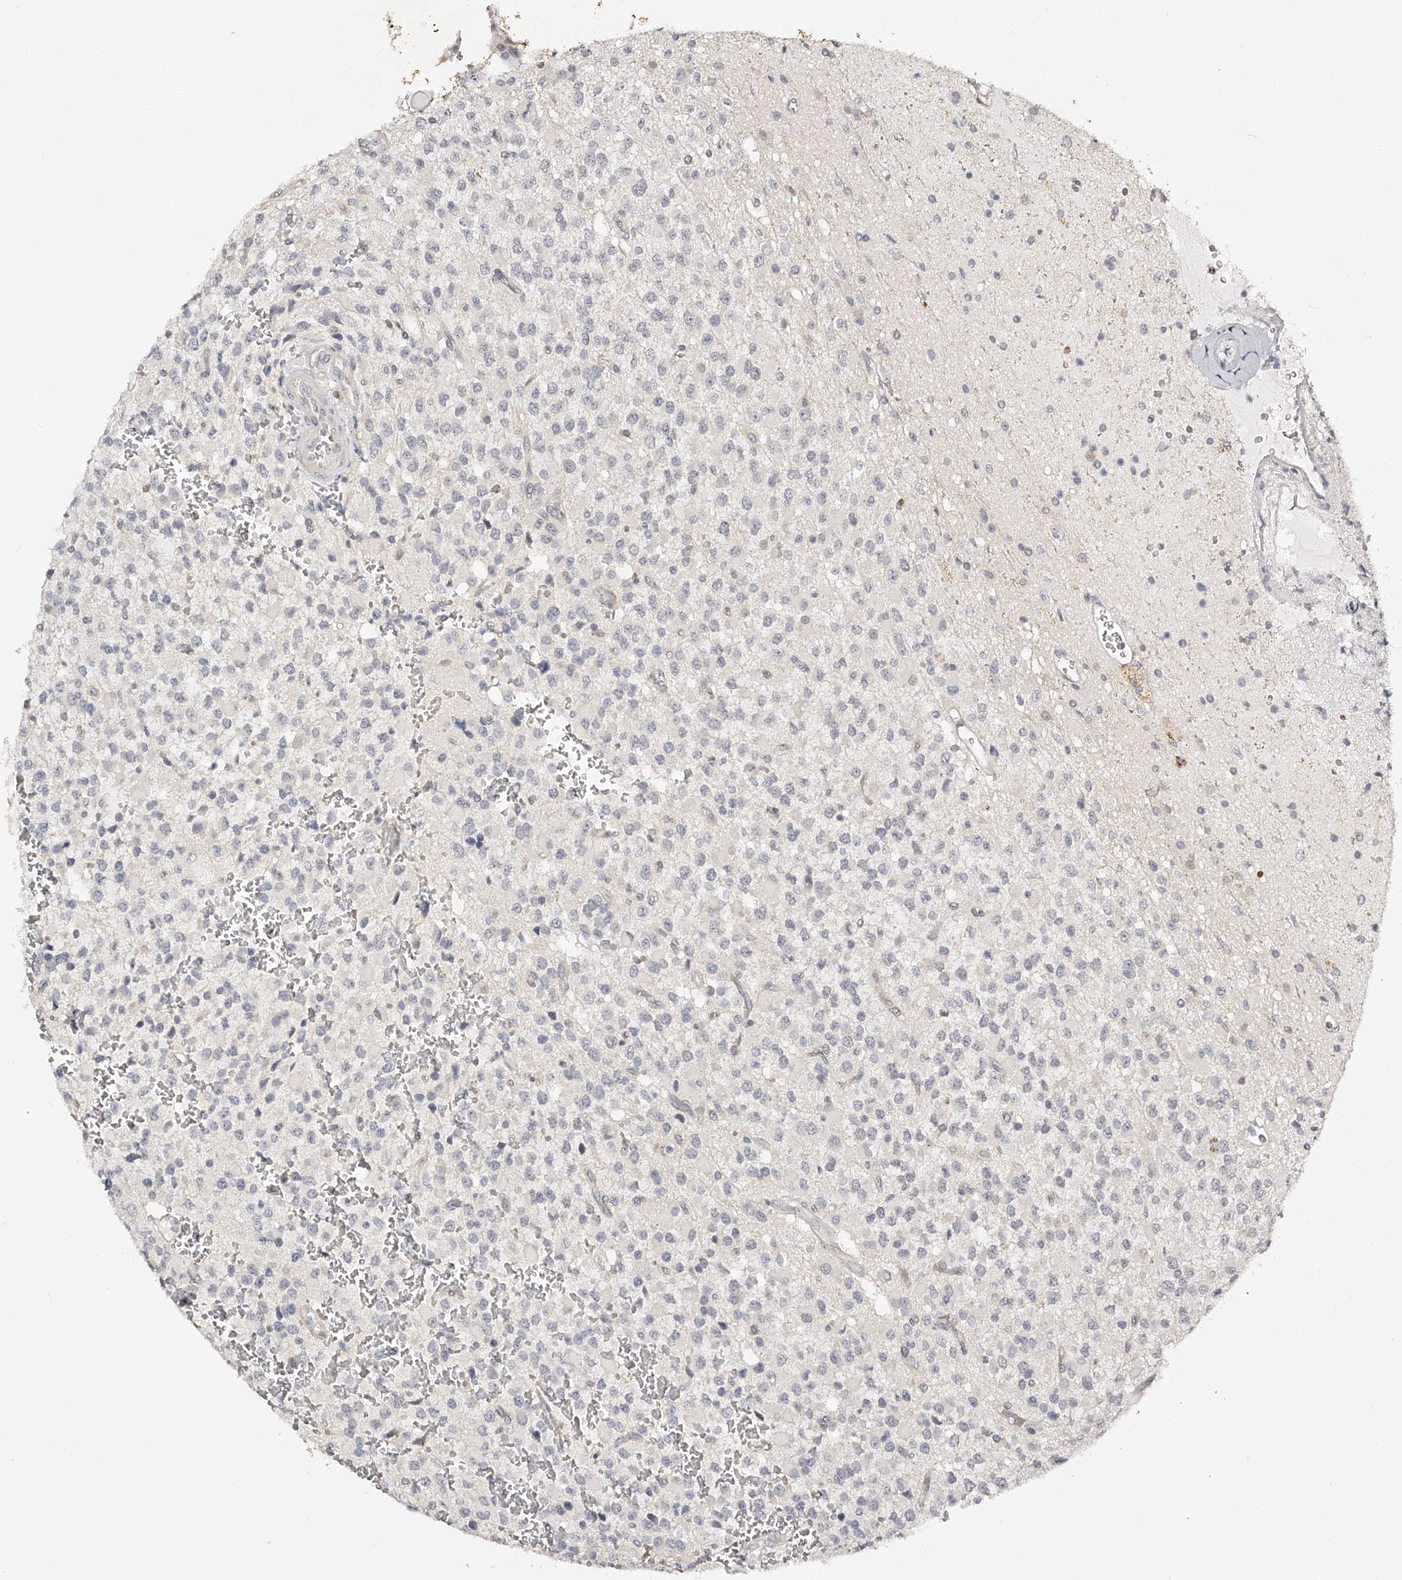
{"staining": {"intensity": "negative", "quantity": "none", "location": "none"}, "tissue": "glioma", "cell_type": "Tumor cells", "image_type": "cancer", "snomed": [{"axis": "morphology", "description": "Glioma, malignant, High grade"}, {"axis": "topography", "description": "Brain"}], "caption": "Malignant glioma (high-grade) stained for a protein using immunohistochemistry shows no positivity tumor cells.", "gene": "ZNF789", "patient": {"sex": "male", "age": 34}}